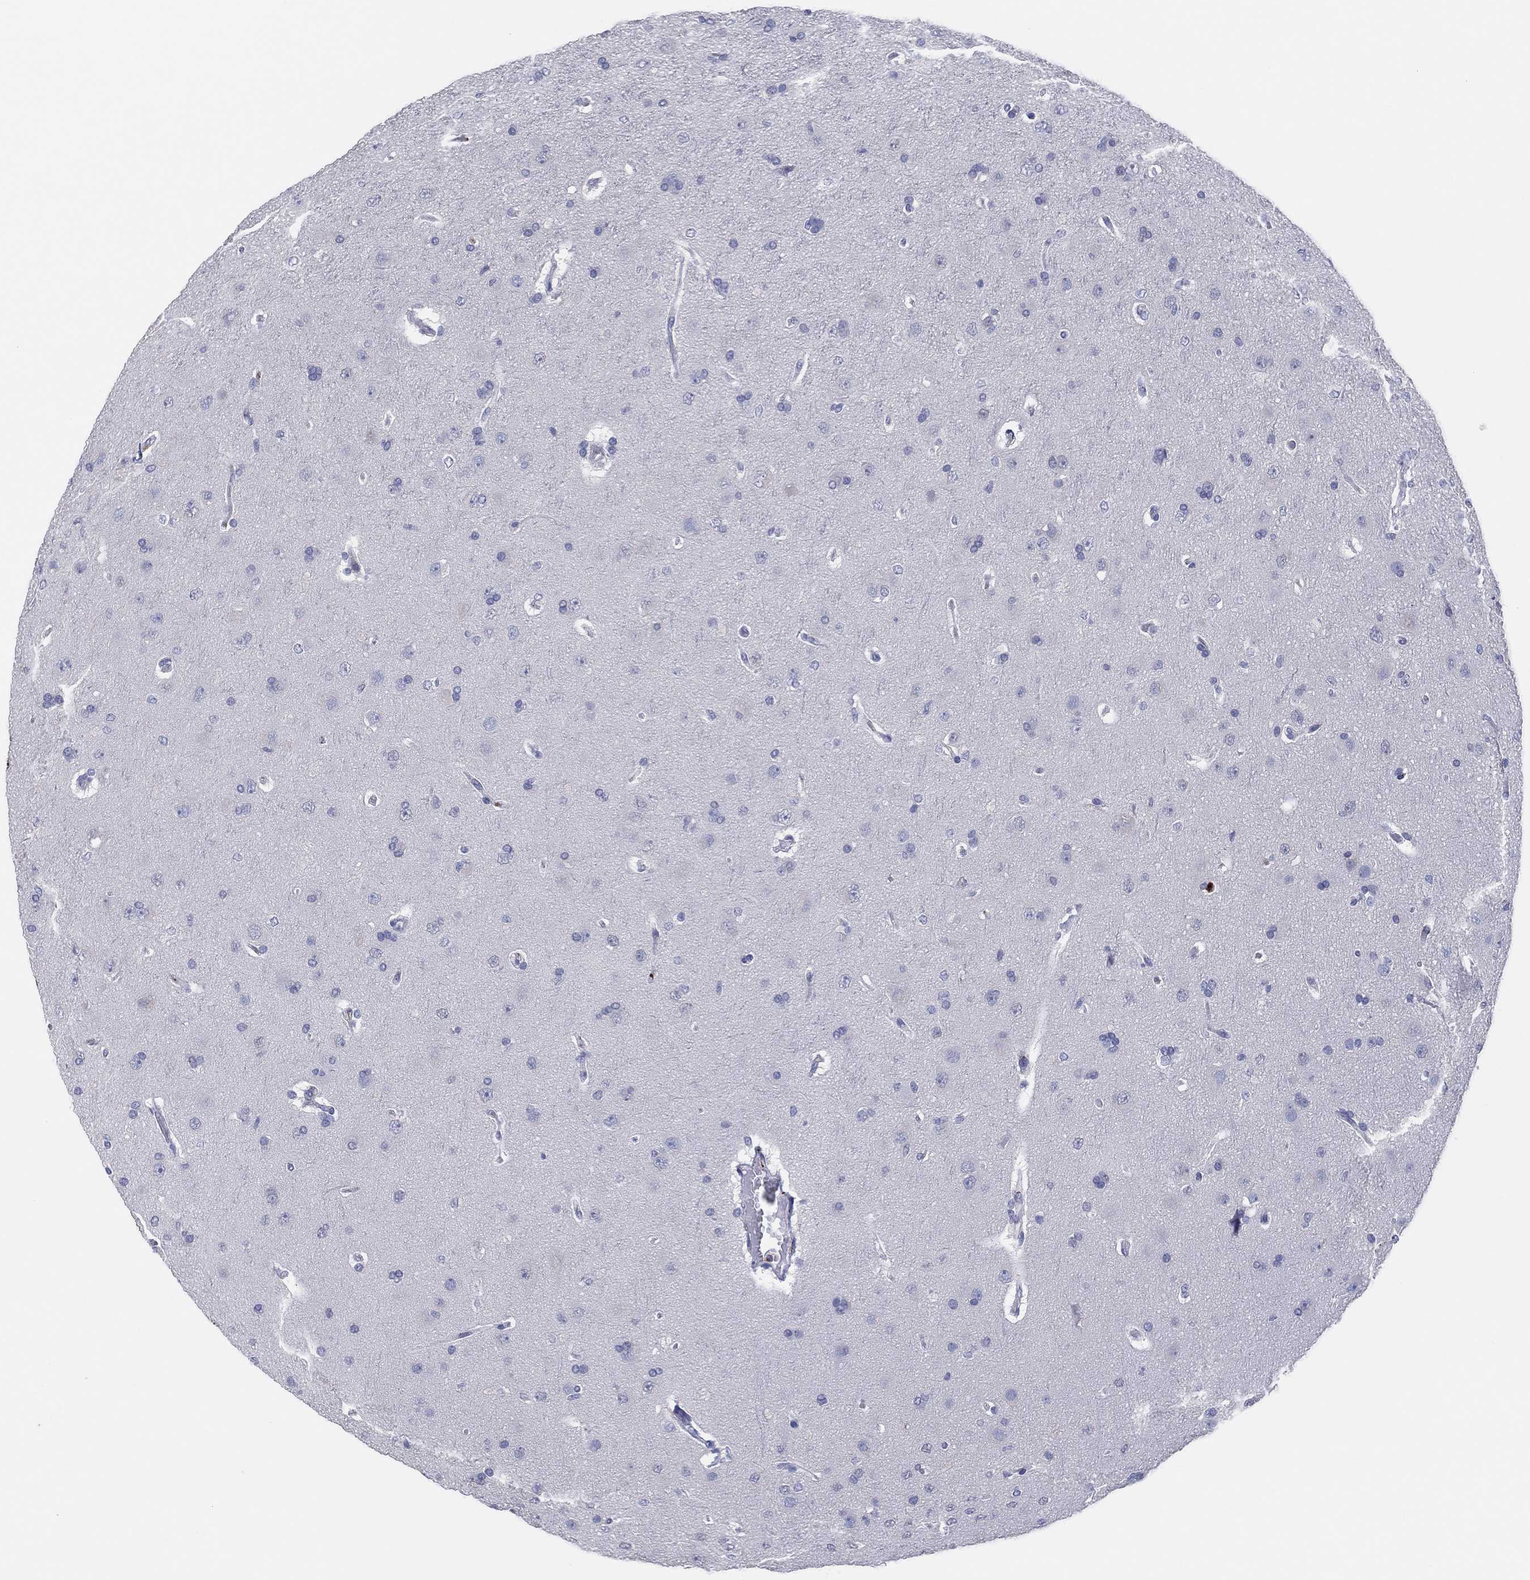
{"staining": {"intensity": "negative", "quantity": "none", "location": "none"}, "tissue": "glioma", "cell_type": "Tumor cells", "image_type": "cancer", "snomed": [{"axis": "morphology", "description": "Glioma, malignant, NOS"}, {"axis": "topography", "description": "Cerebral cortex"}], "caption": "A histopathology image of human malignant glioma is negative for staining in tumor cells.", "gene": "PLAC8", "patient": {"sex": "male", "age": 58}}